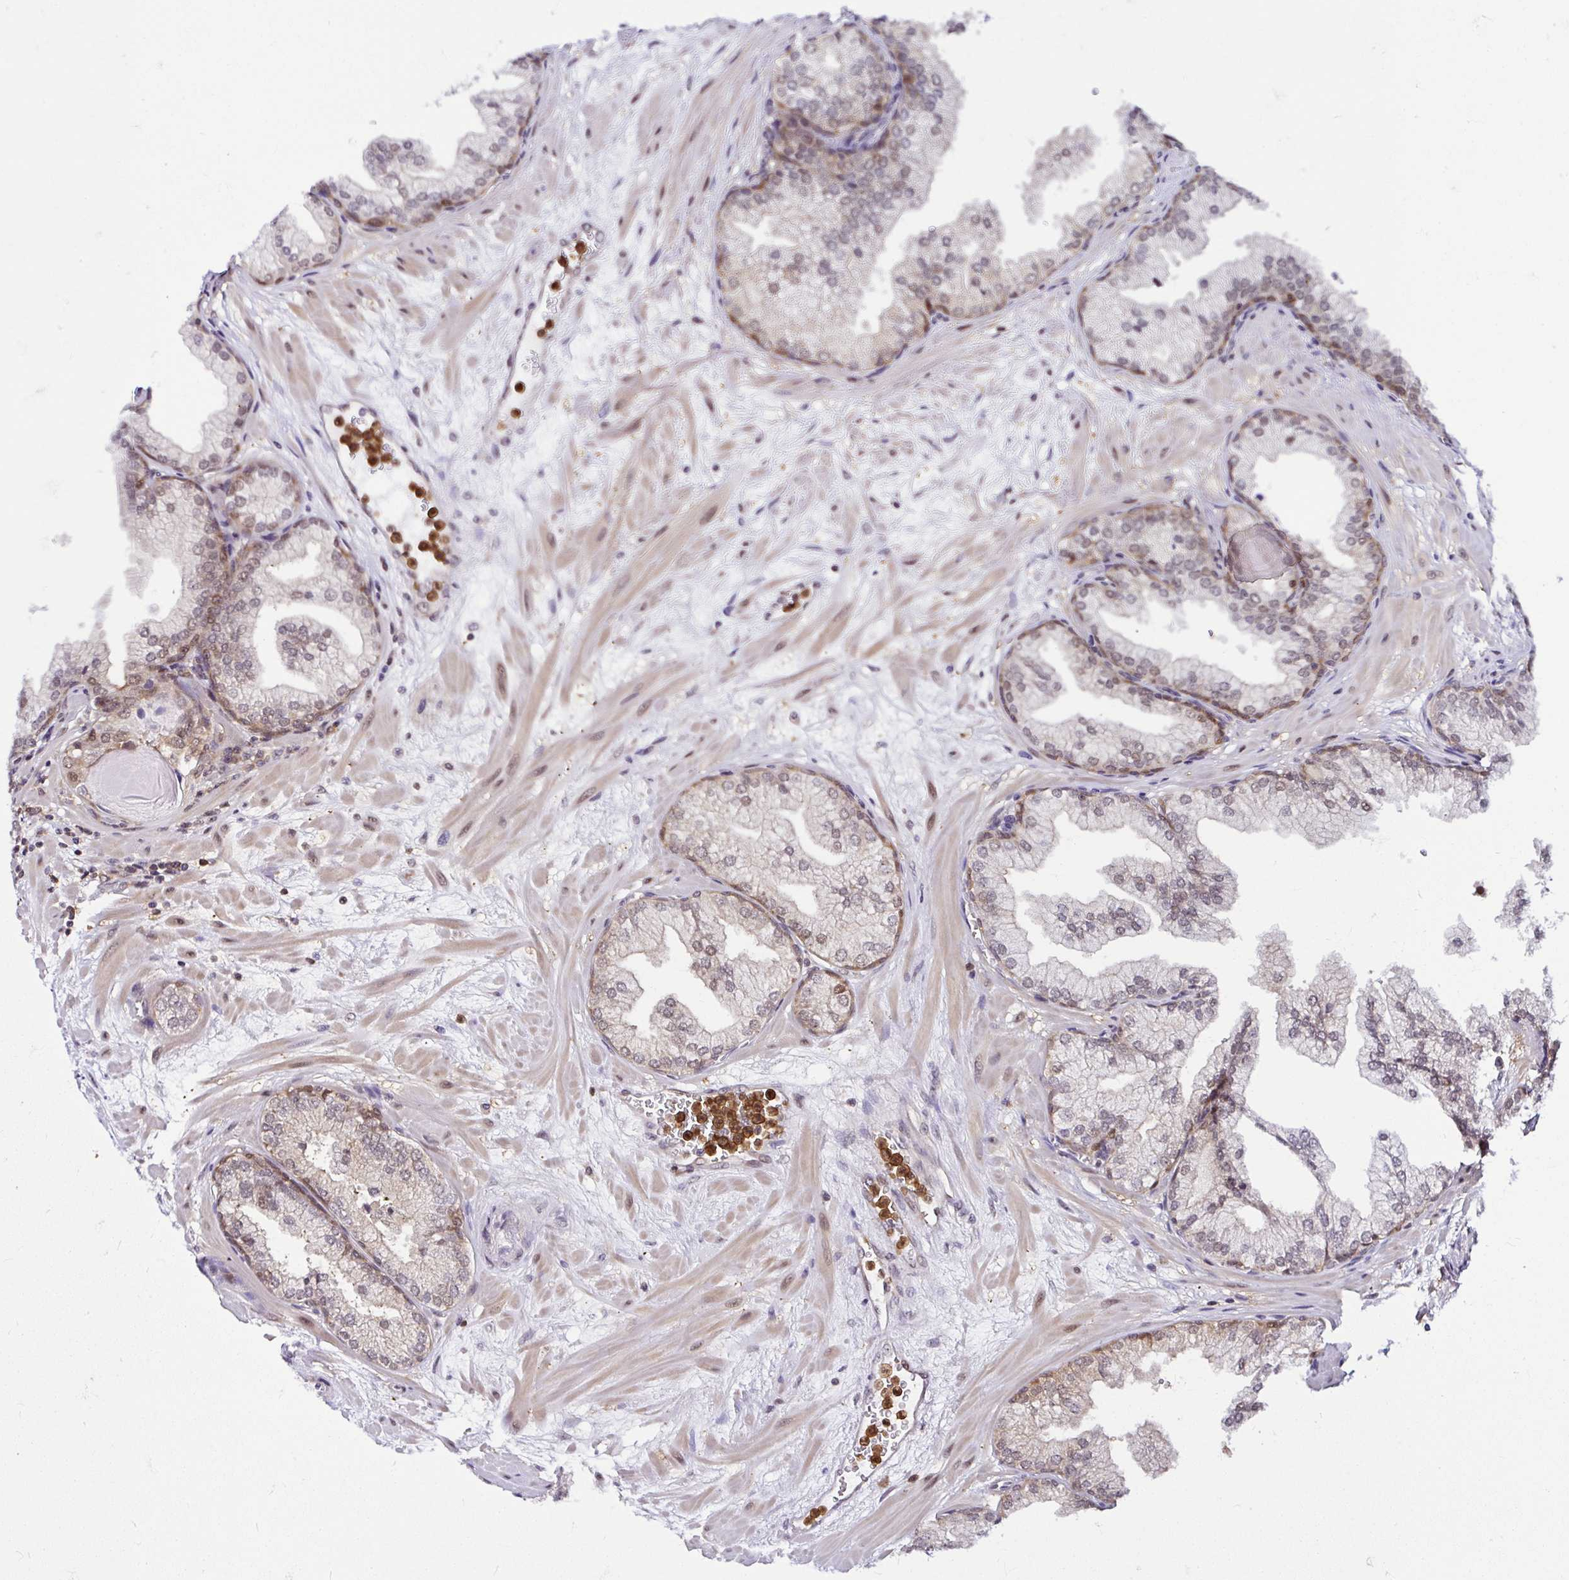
{"staining": {"intensity": "moderate", "quantity": "25%-75%", "location": "nuclear"}, "tissue": "prostate", "cell_type": "Glandular cells", "image_type": "normal", "snomed": [{"axis": "morphology", "description": "Normal tissue, NOS"}, {"axis": "topography", "description": "Prostate"}, {"axis": "topography", "description": "Peripheral nerve tissue"}], "caption": "Immunohistochemistry micrograph of normal prostate: prostate stained using IHC demonstrates medium levels of moderate protein expression localized specifically in the nuclear of glandular cells, appearing as a nuclear brown color.", "gene": "PIN4", "patient": {"sex": "male", "age": 61}}